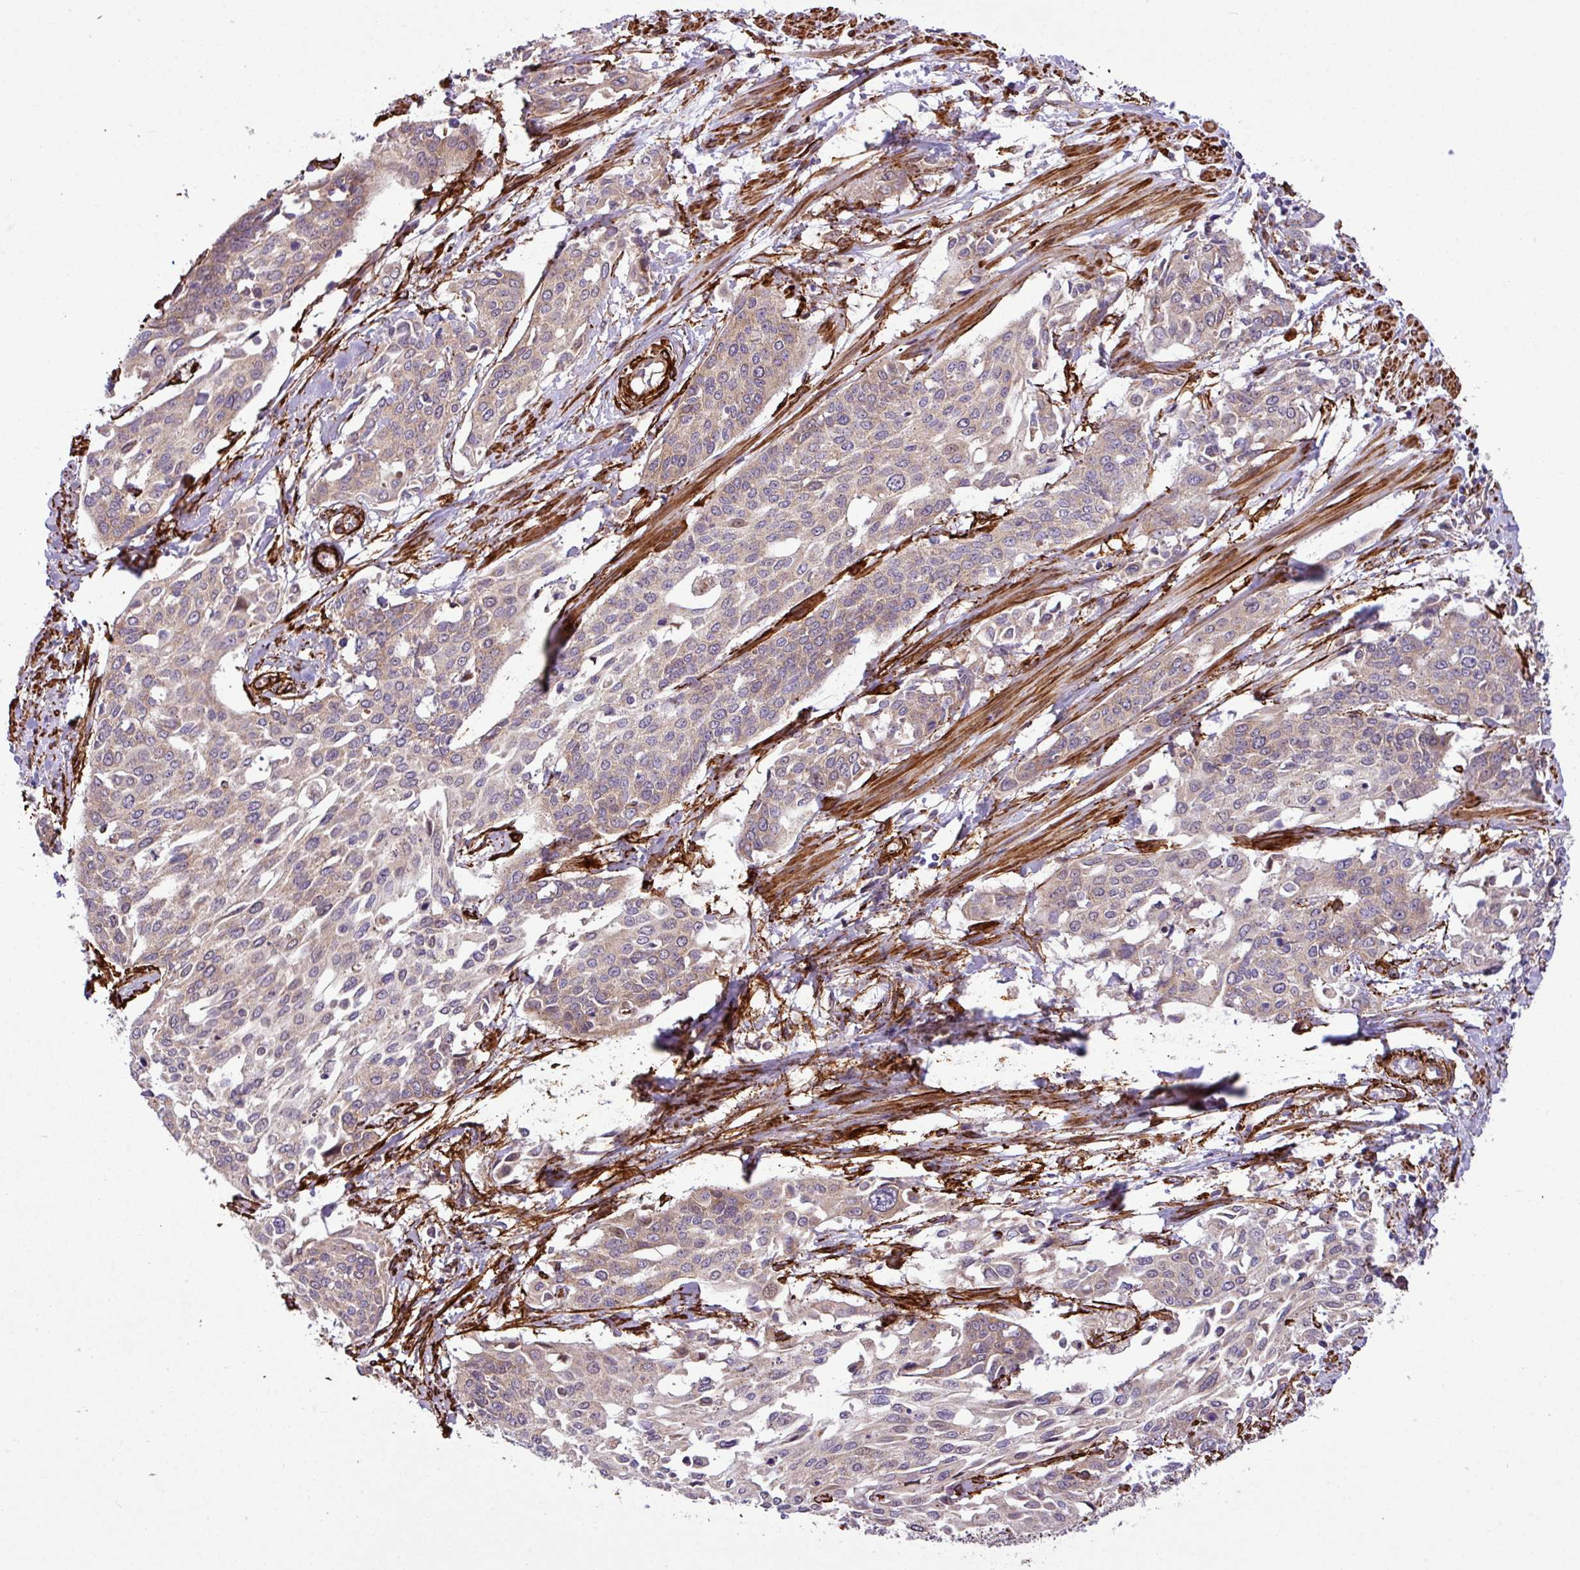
{"staining": {"intensity": "moderate", "quantity": "25%-75%", "location": "cytoplasmic/membranous"}, "tissue": "cervical cancer", "cell_type": "Tumor cells", "image_type": "cancer", "snomed": [{"axis": "morphology", "description": "Squamous cell carcinoma, NOS"}, {"axis": "topography", "description": "Cervix"}], "caption": "Brown immunohistochemical staining in human cervical cancer demonstrates moderate cytoplasmic/membranous staining in approximately 25%-75% of tumor cells. The staining was performed using DAB (3,3'-diaminobenzidine) to visualize the protein expression in brown, while the nuclei were stained in blue with hematoxylin (Magnification: 20x).", "gene": "FAM47E", "patient": {"sex": "female", "age": 44}}